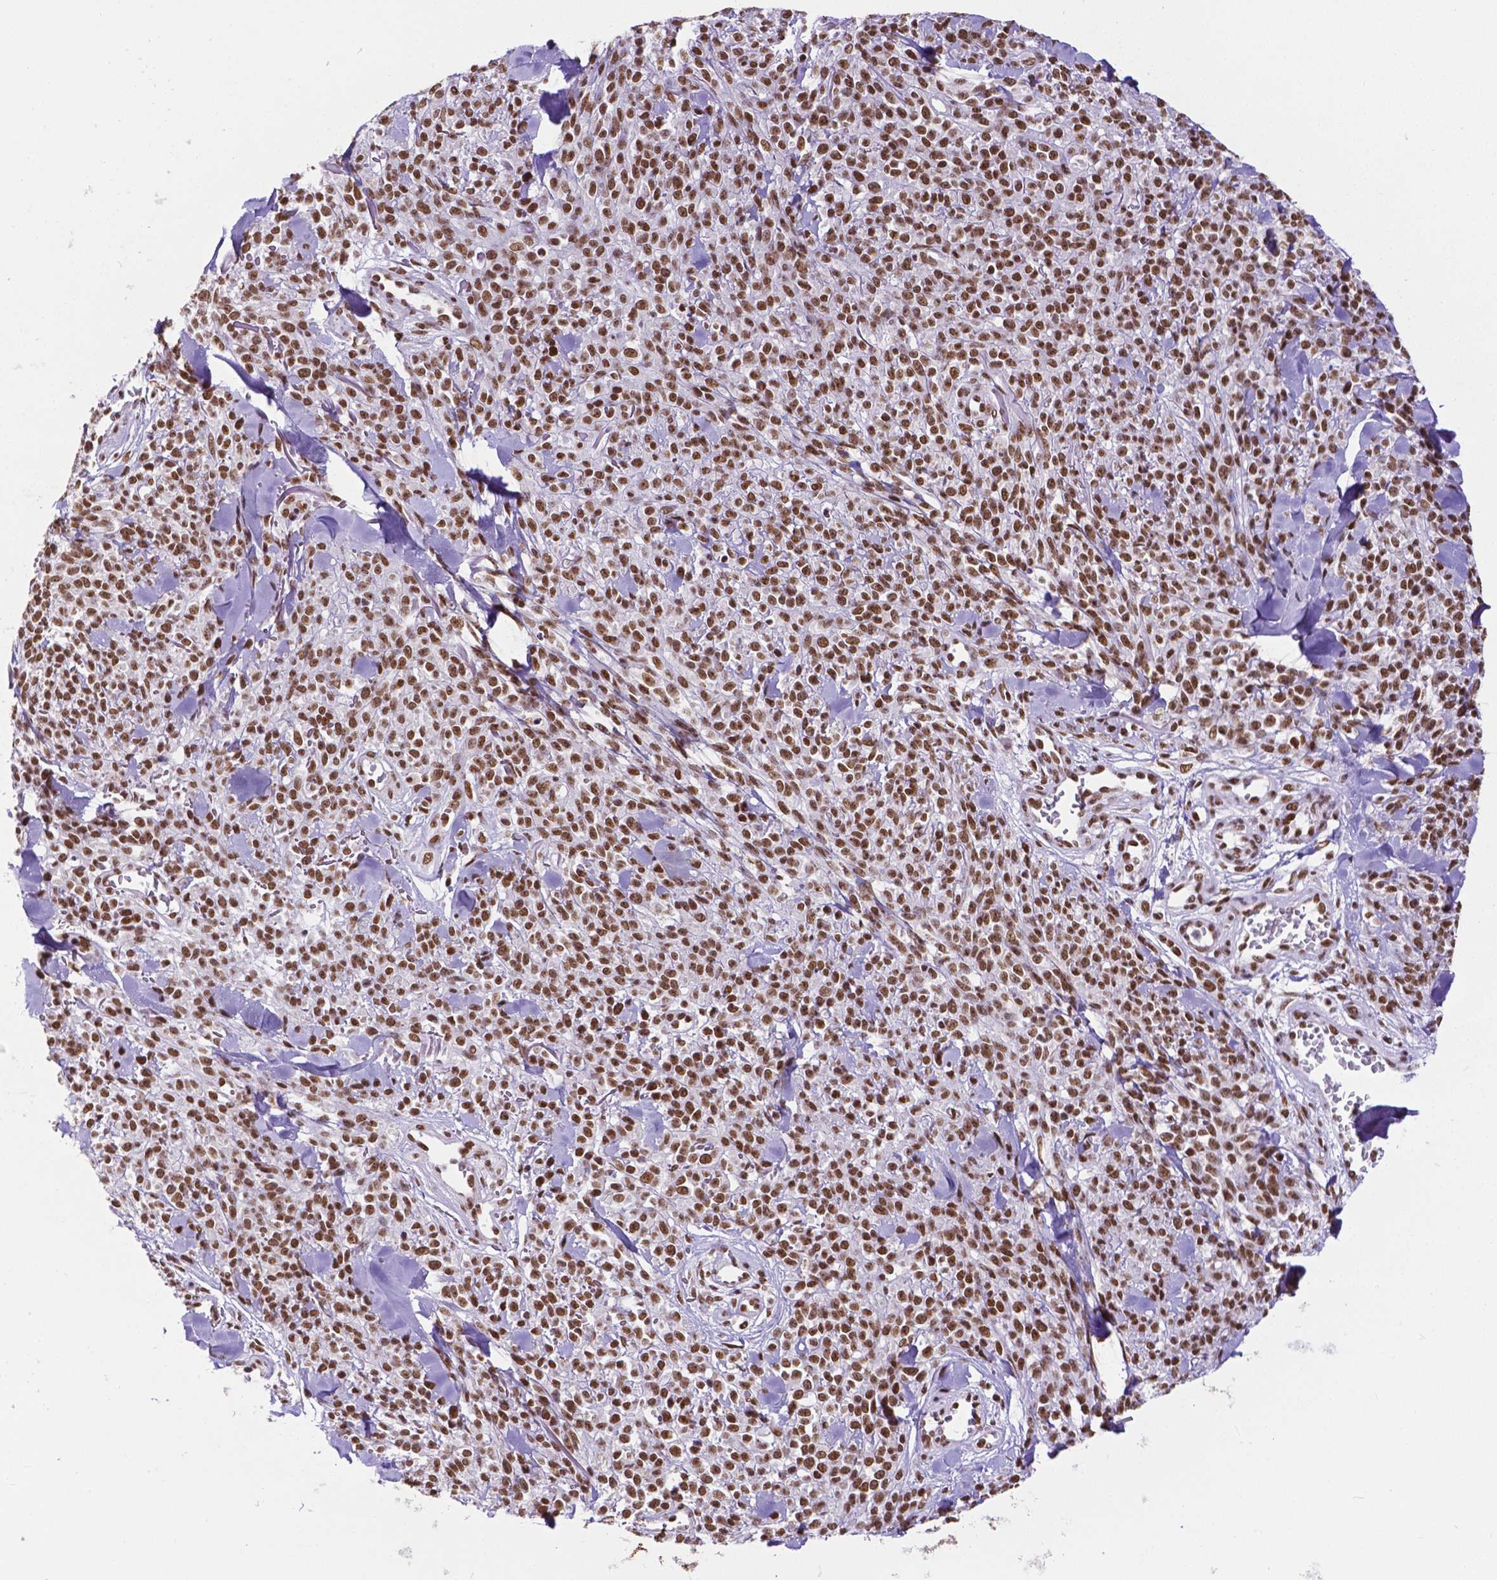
{"staining": {"intensity": "strong", "quantity": ">75%", "location": "nuclear"}, "tissue": "melanoma", "cell_type": "Tumor cells", "image_type": "cancer", "snomed": [{"axis": "morphology", "description": "Malignant melanoma, NOS"}, {"axis": "topography", "description": "Skin"}, {"axis": "topography", "description": "Skin of trunk"}], "caption": "There is high levels of strong nuclear staining in tumor cells of malignant melanoma, as demonstrated by immunohistochemical staining (brown color).", "gene": "ATRX", "patient": {"sex": "male", "age": 74}}